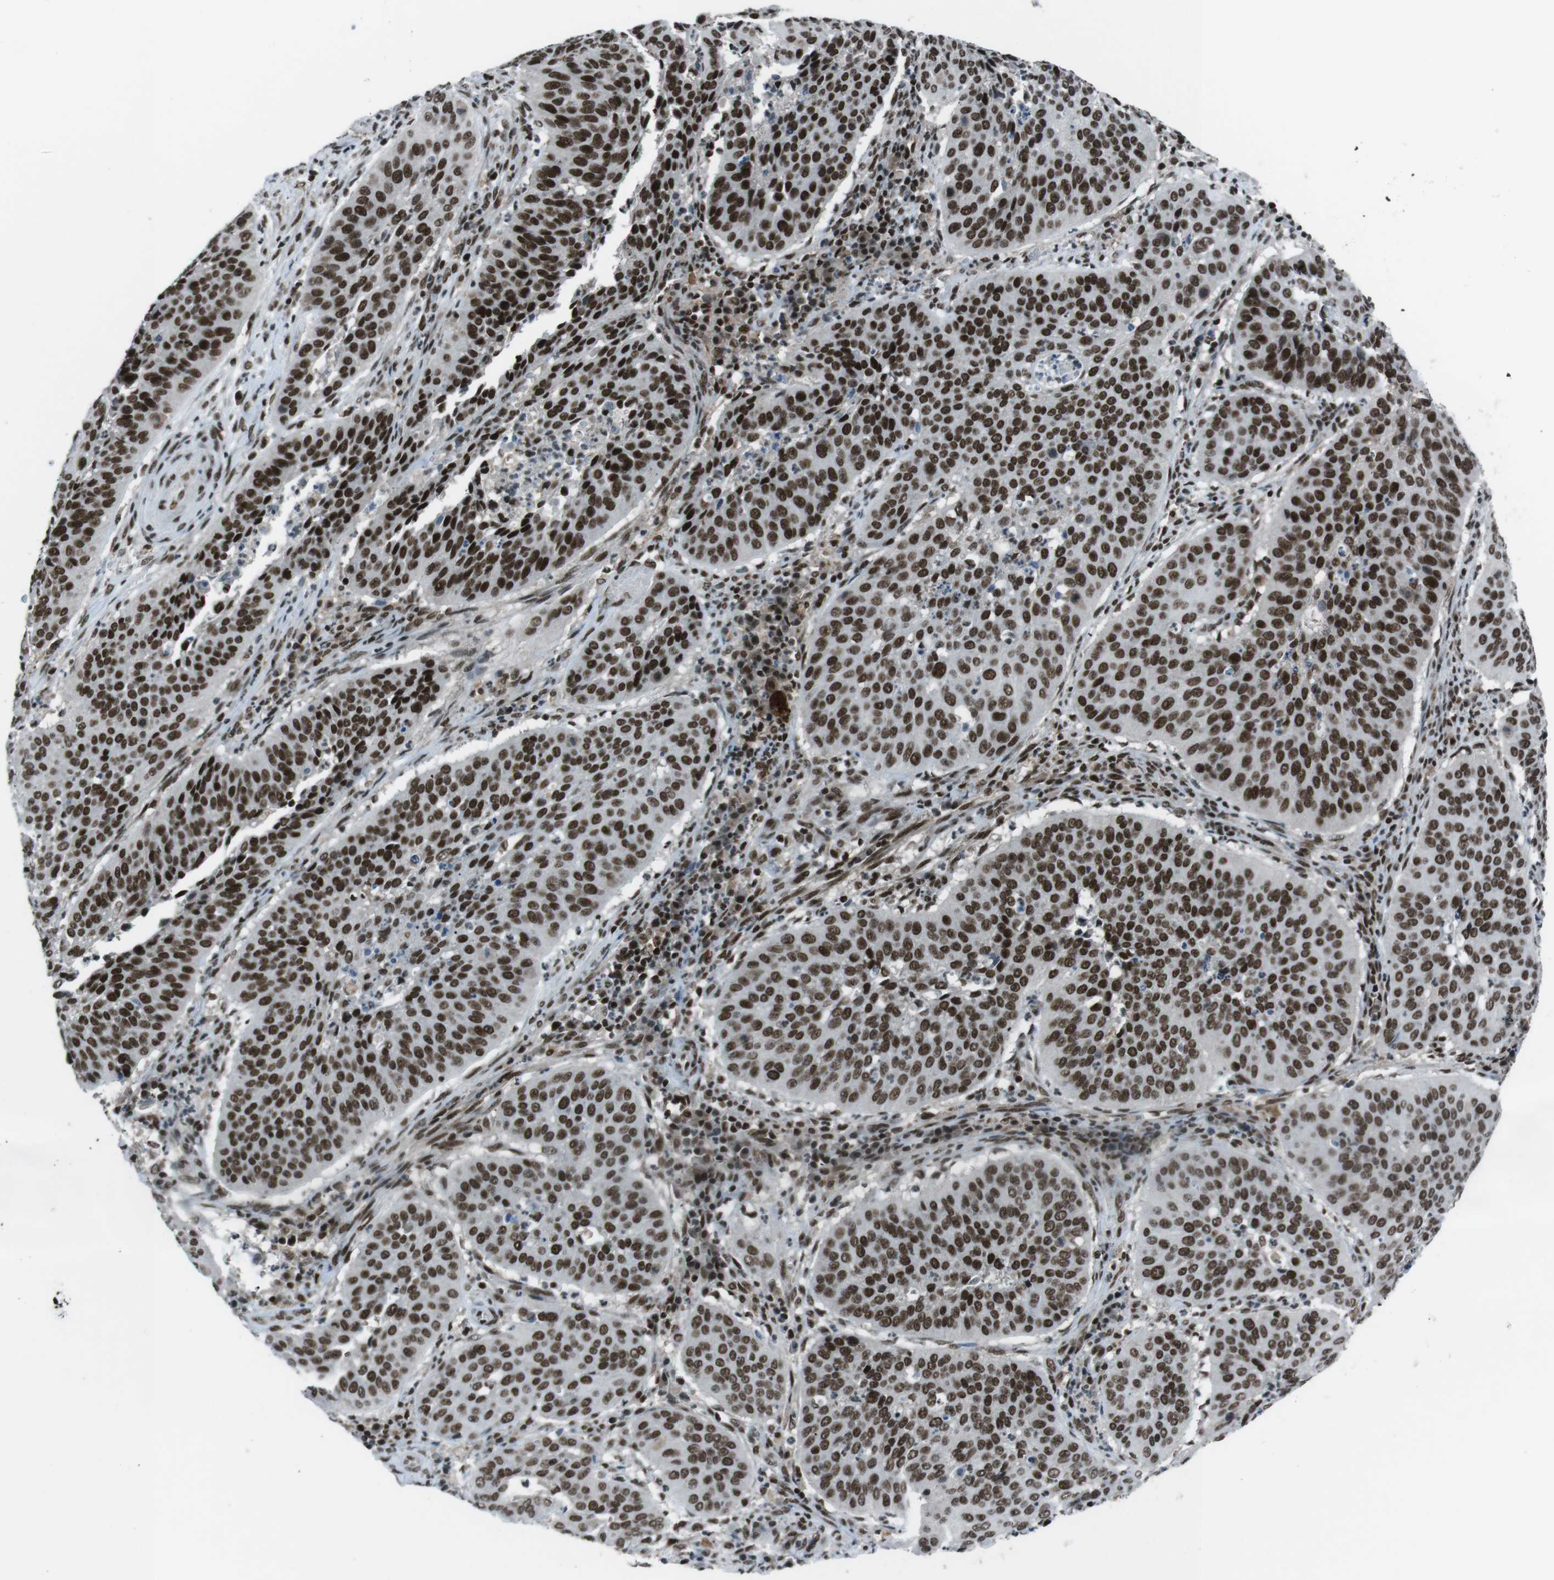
{"staining": {"intensity": "strong", "quantity": ">75%", "location": "nuclear"}, "tissue": "cervical cancer", "cell_type": "Tumor cells", "image_type": "cancer", "snomed": [{"axis": "morphology", "description": "Normal tissue, NOS"}, {"axis": "morphology", "description": "Squamous cell carcinoma, NOS"}, {"axis": "topography", "description": "Cervix"}], "caption": "A high amount of strong nuclear staining is present in approximately >75% of tumor cells in cervical squamous cell carcinoma tissue.", "gene": "TAF1", "patient": {"sex": "female", "age": 39}}